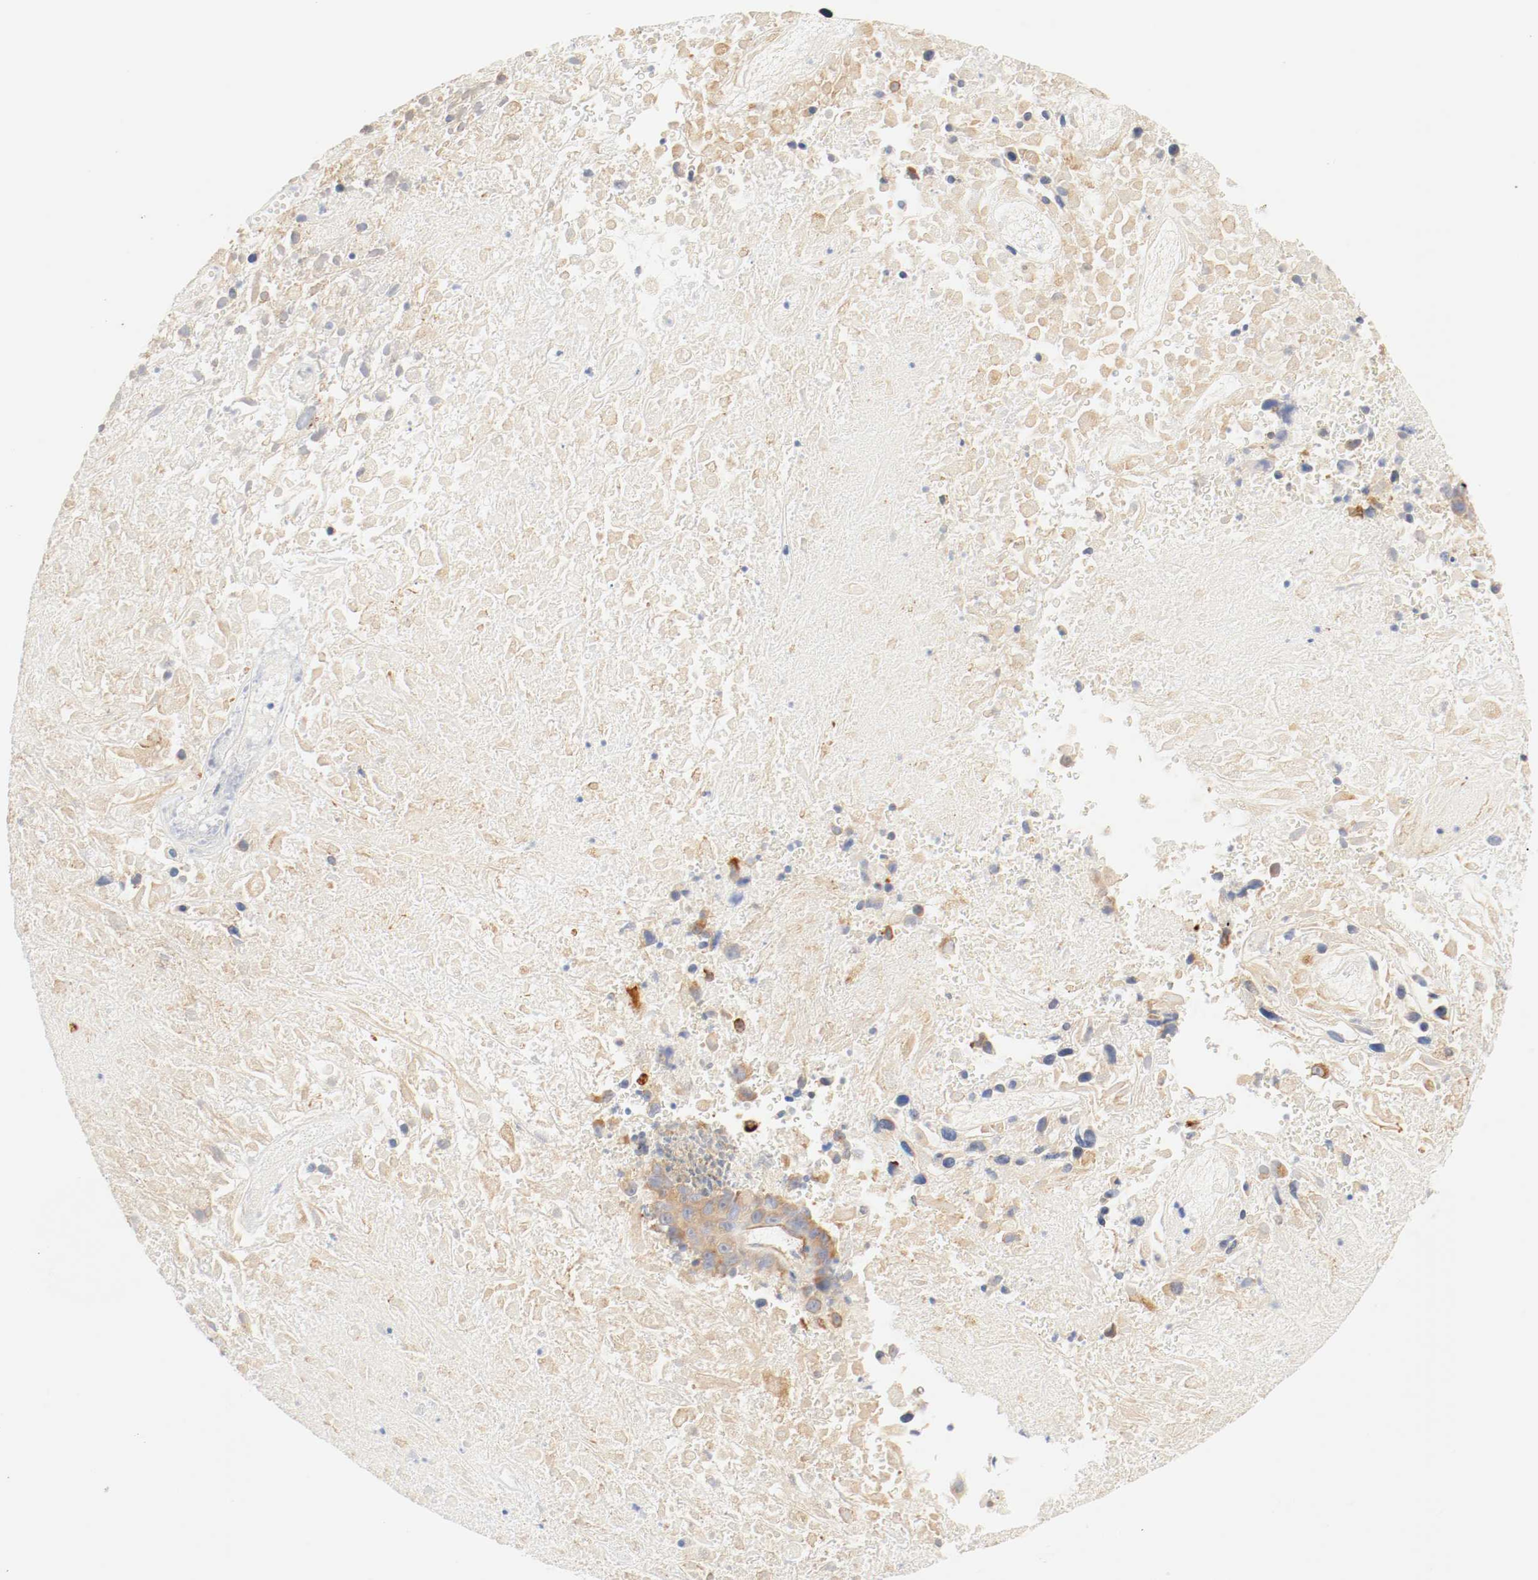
{"staining": {"intensity": "strong", "quantity": ">75%", "location": "cytoplasmic/membranous"}, "tissue": "melanoma", "cell_type": "Tumor cells", "image_type": "cancer", "snomed": [{"axis": "morphology", "description": "Malignant melanoma, Metastatic site"}, {"axis": "topography", "description": "Cerebral cortex"}], "caption": "This photomicrograph exhibits melanoma stained with immunohistochemistry to label a protein in brown. The cytoplasmic/membranous of tumor cells show strong positivity for the protein. Nuclei are counter-stained blue.", "gene": "GIT1", "patient": {"sex": "female", "age": 52}}